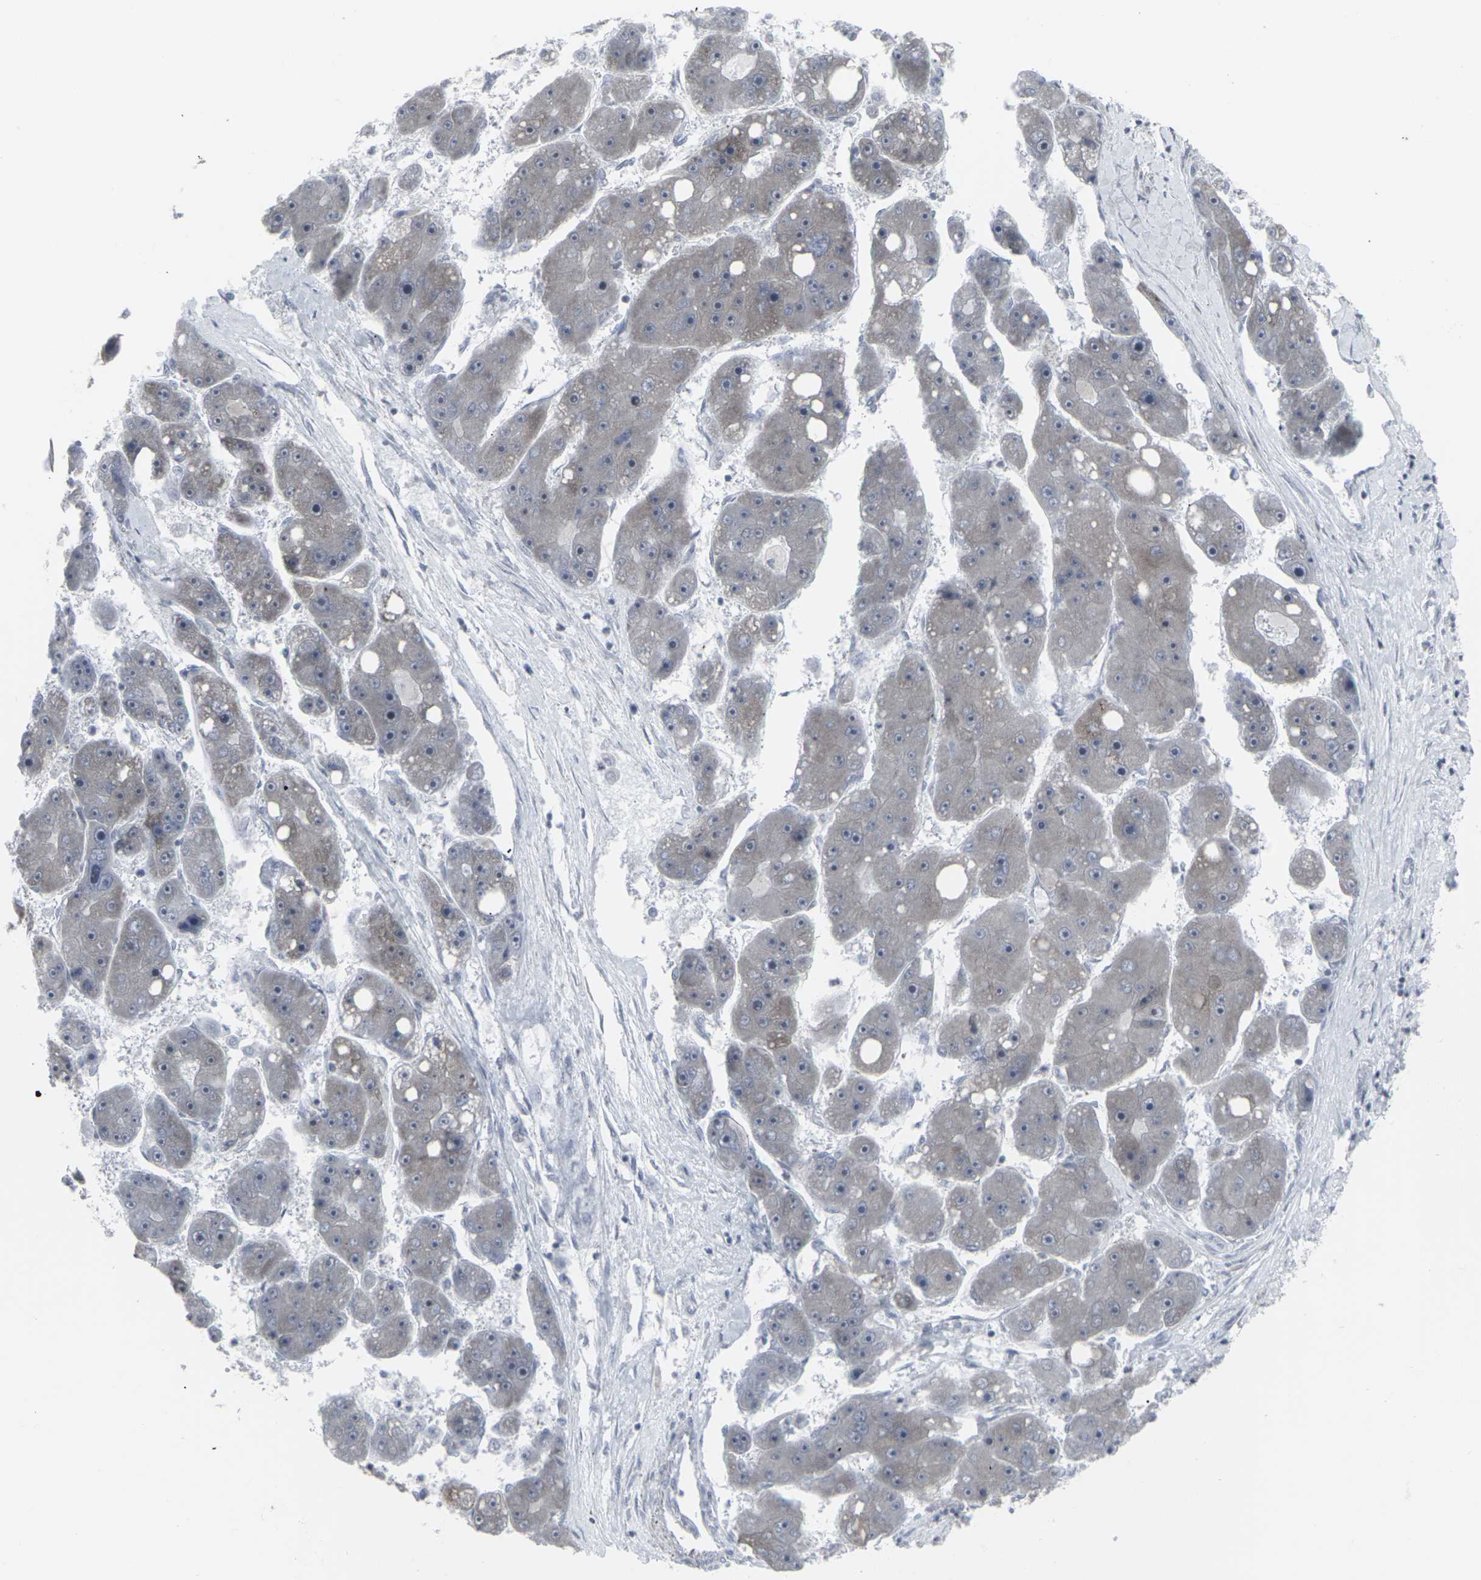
{"staining": {"intensity": "weak", "quantity": "25%-75%", "location": "cytoplasmic/membranous"}, "tissue": "liver cancer", "cell_type": "Tumor cells", "image_type": "cancer", "snomed": [{"axis": "morphology", "description": "Carcinoma, Hepatocellular, NOS"}, {"axis": "topography", "description": "Liver"}], "caption": "This histopathology image displays immunohistochemistry (IHC) staining of human liver hepatocellular carcinoma, with low weak cytoplasmic/membranous positivity in about 25%-75% of tumor cells.", "gene": "APOBEC2", "patient": {"sex": "female", "age": 61}}